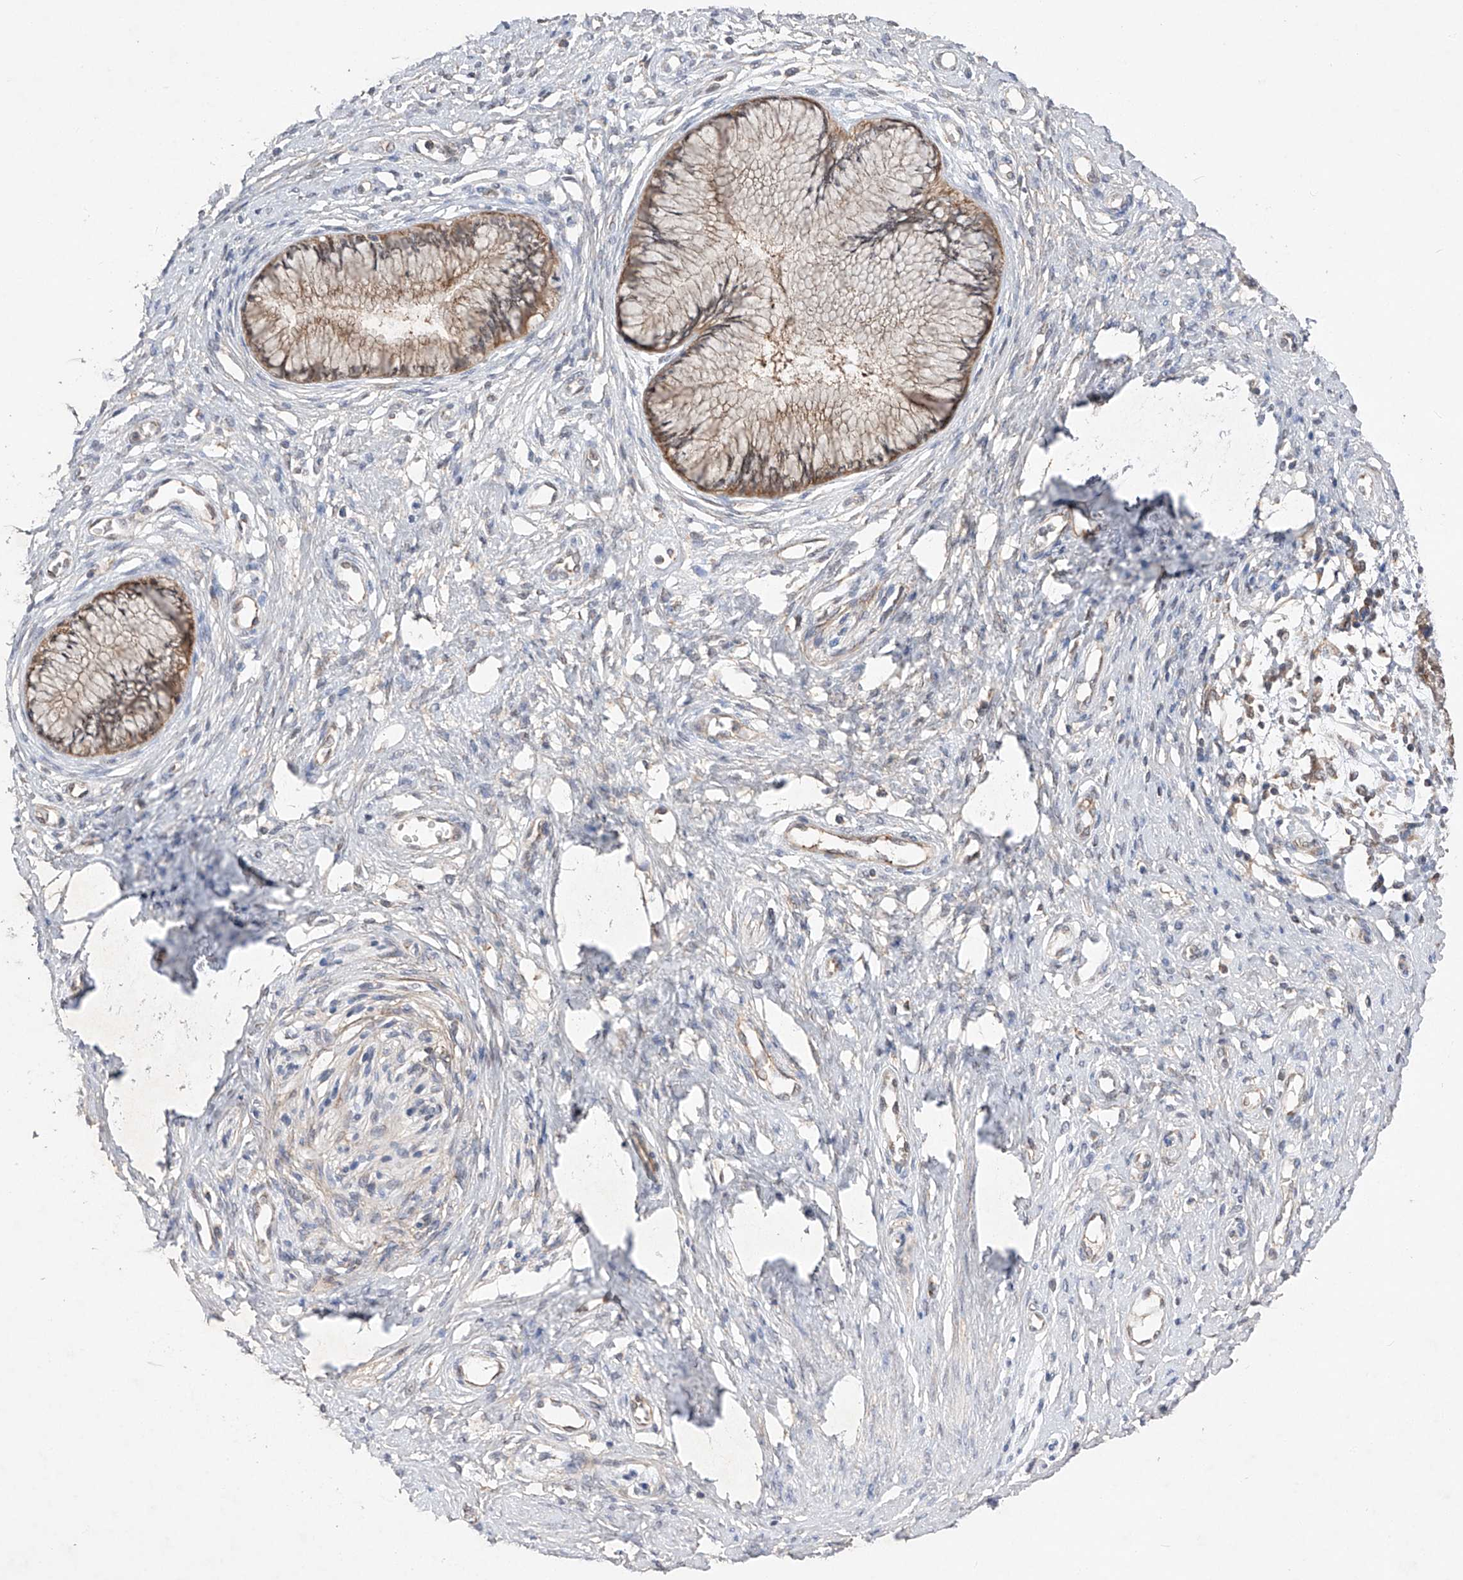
{"staining": {"intensity": "moderate", "quantity": ">75%", "location": "cytoplasmic/membranous"}, "tissue": "cervical cancer", "cell_type": "Tumor cells", "image_type": "cancer", "snomed": [{"axis": "morphology", "description": "Squamous cell carcinoma, NOS"}, {"axis": "topography", "description": "Cervix"}], "caption": "This photomicrograph exhibits cervical cancer (squamous cell carcinoma) stained with immunohistochemistry to label a protein in brown. The cytoplasmic/membranous of tumor cells show moderate positivity for the protein. Nuclei are counter-stained blue.", "gene": "SDHAF4", "patient": {"sex": "female", "age": 37}}